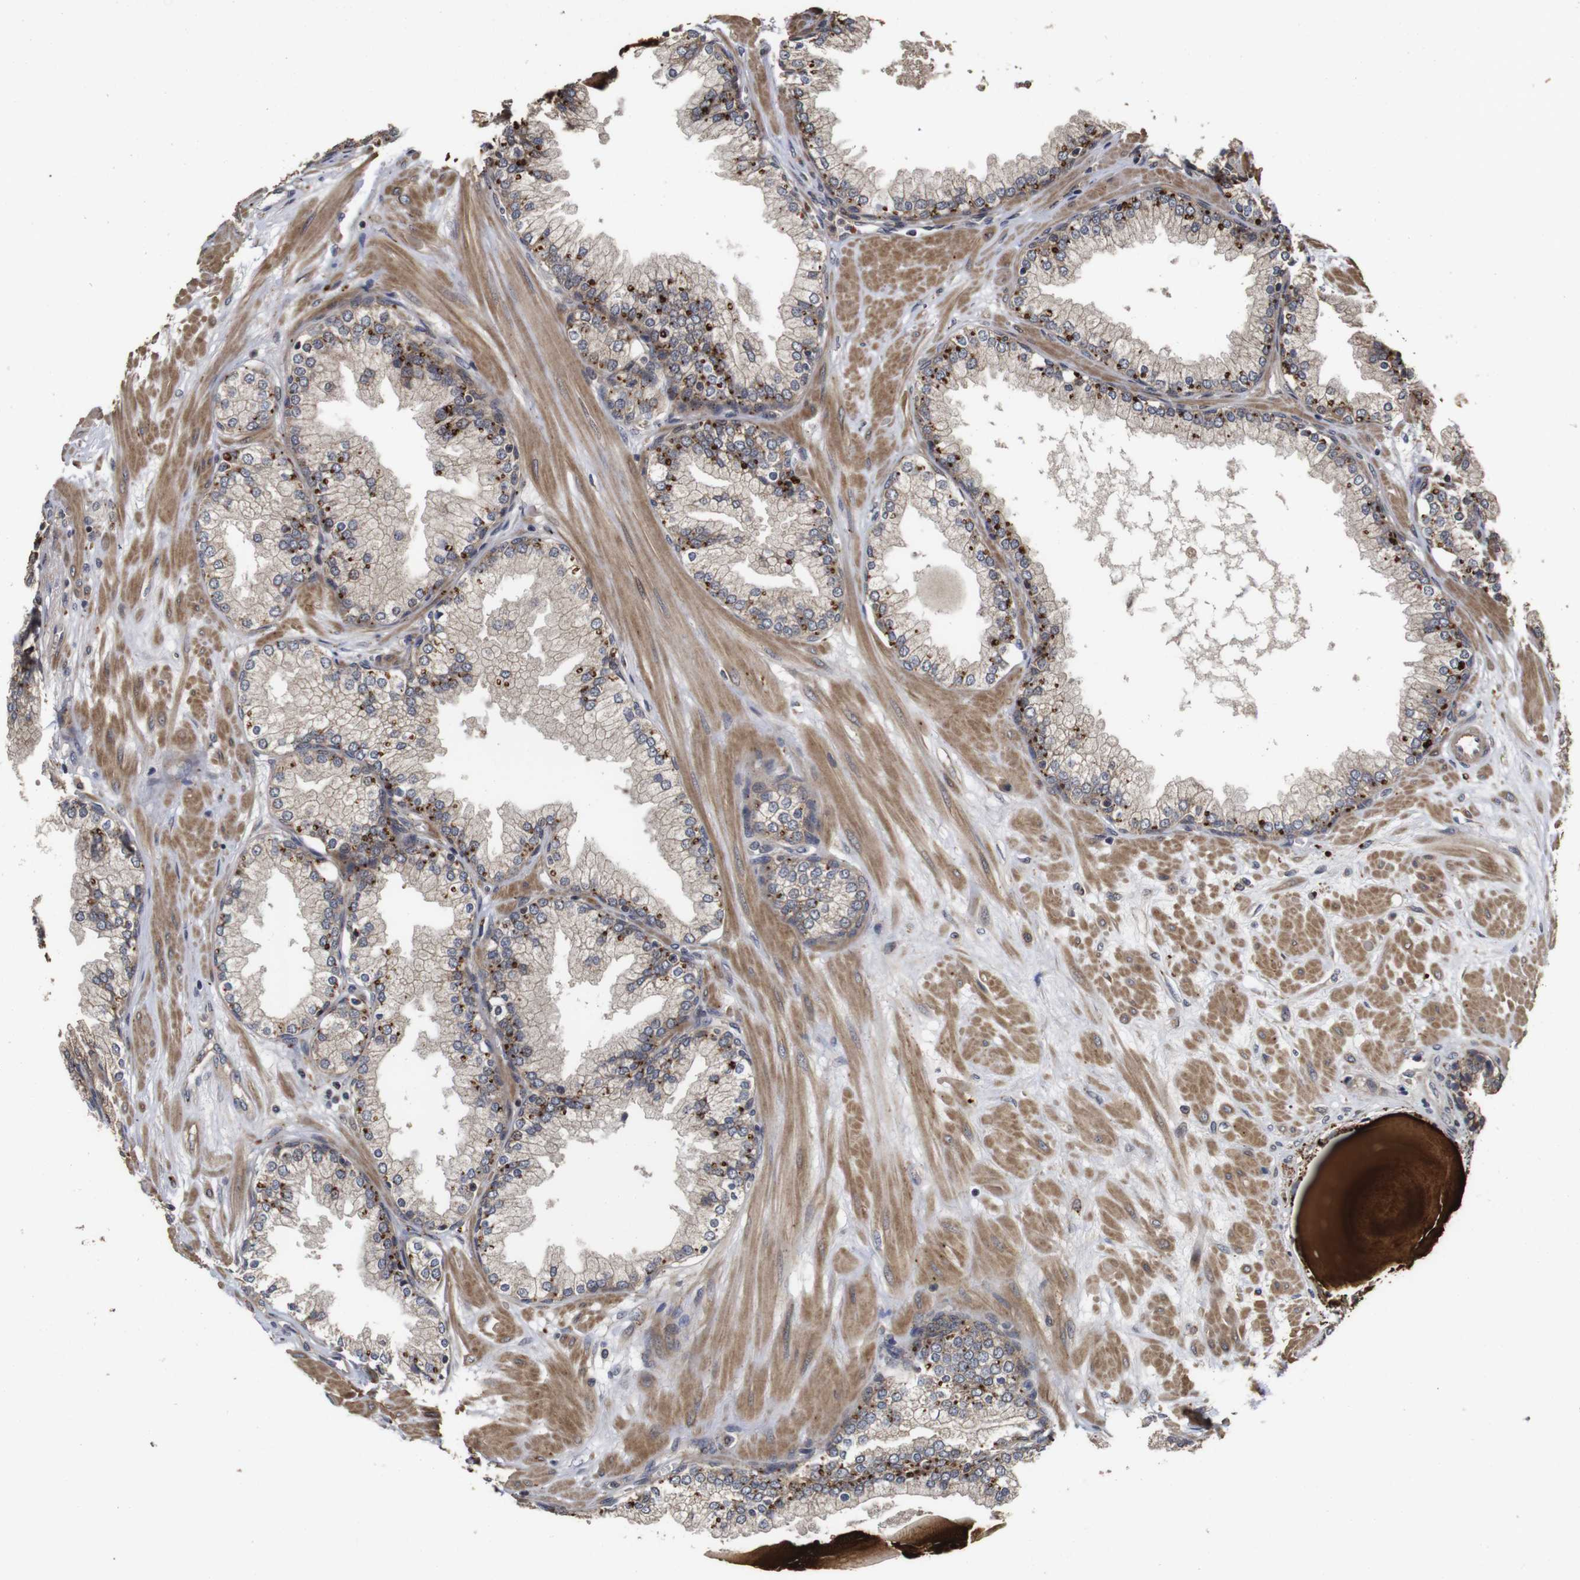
{"staining": {"intensity": "moderate", "quantity": "25%-75%", "location": "cytoplasmic/membranous"}, "tissue": "prostate", "cell_type": "Glandular cells", "image_type": "normal", "snomed": [{"axis": "morphology", "description": "Normal tissue, NOS"}, {"axis": "topography", "description": "Prostate"}], "caption": "Prostate stained with immunohistochemistry shows moderate cytoplasmic/membranous positivity in approximately 25%-75% of glandular cells. (Stains: DAB (3,3'-diaminobenzidine) in brown, nuclei in blue, Microscopy: brightfield microscopy at high magnification).", "gene": "PTPN14", "patient": {"sex": "male", "age": 51}}